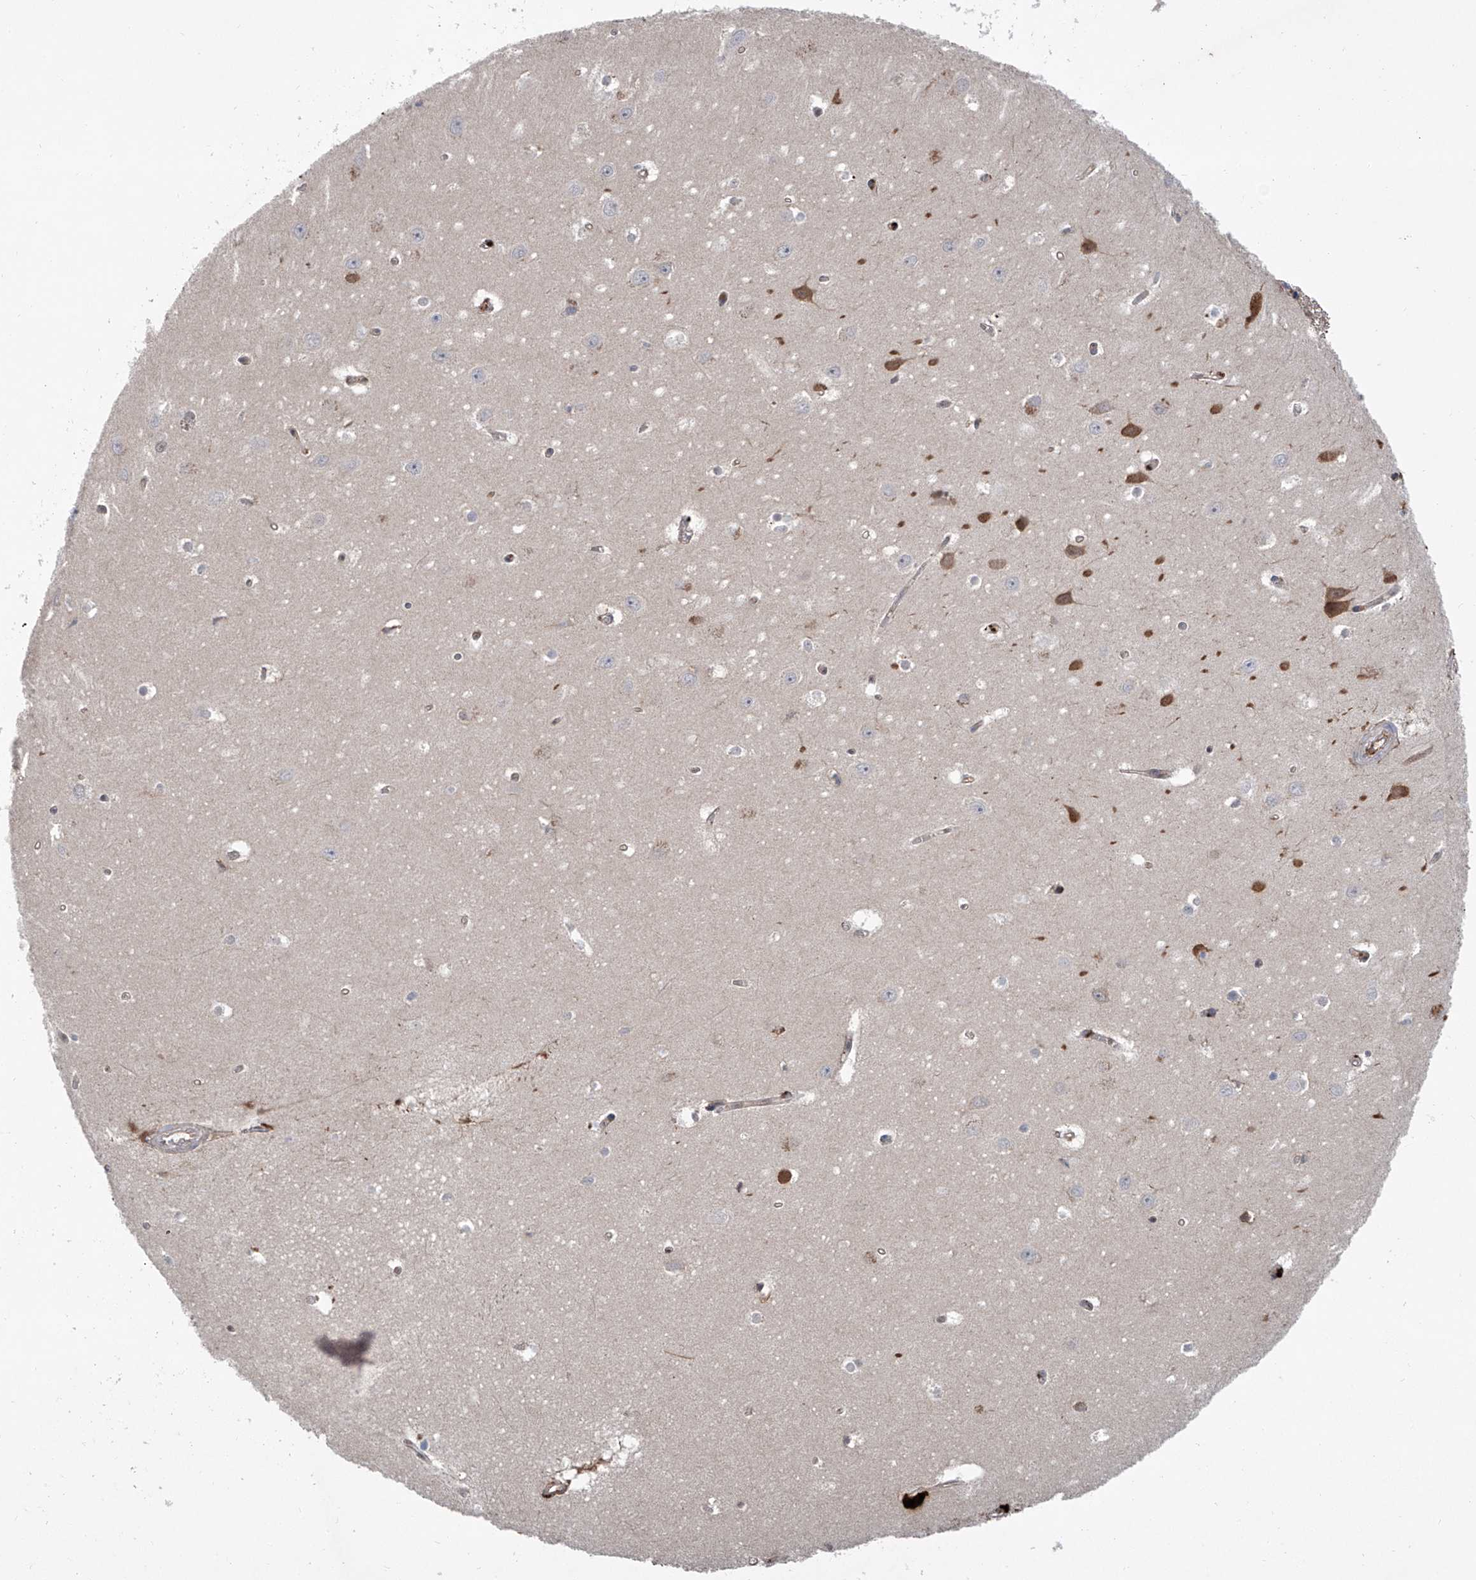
{"staining": {"intensity": "negative", "quantity": "none", "location": "none"}, "tissue": "hippocampus", "cell_type": "Glial cells", "image_type": "normal", "snomed": [{"axis": "morphology", "description": "Normal tissue, NOS"}, {"axis": "topography", "description": "Hippocampus"}], "caption": "This is a histopathology image of IHC staining of unremarkable hippocampus, which shows no expression in glial cells.", "gene": "ASCC3", "patient": {"sex": "female", "age": 64}}